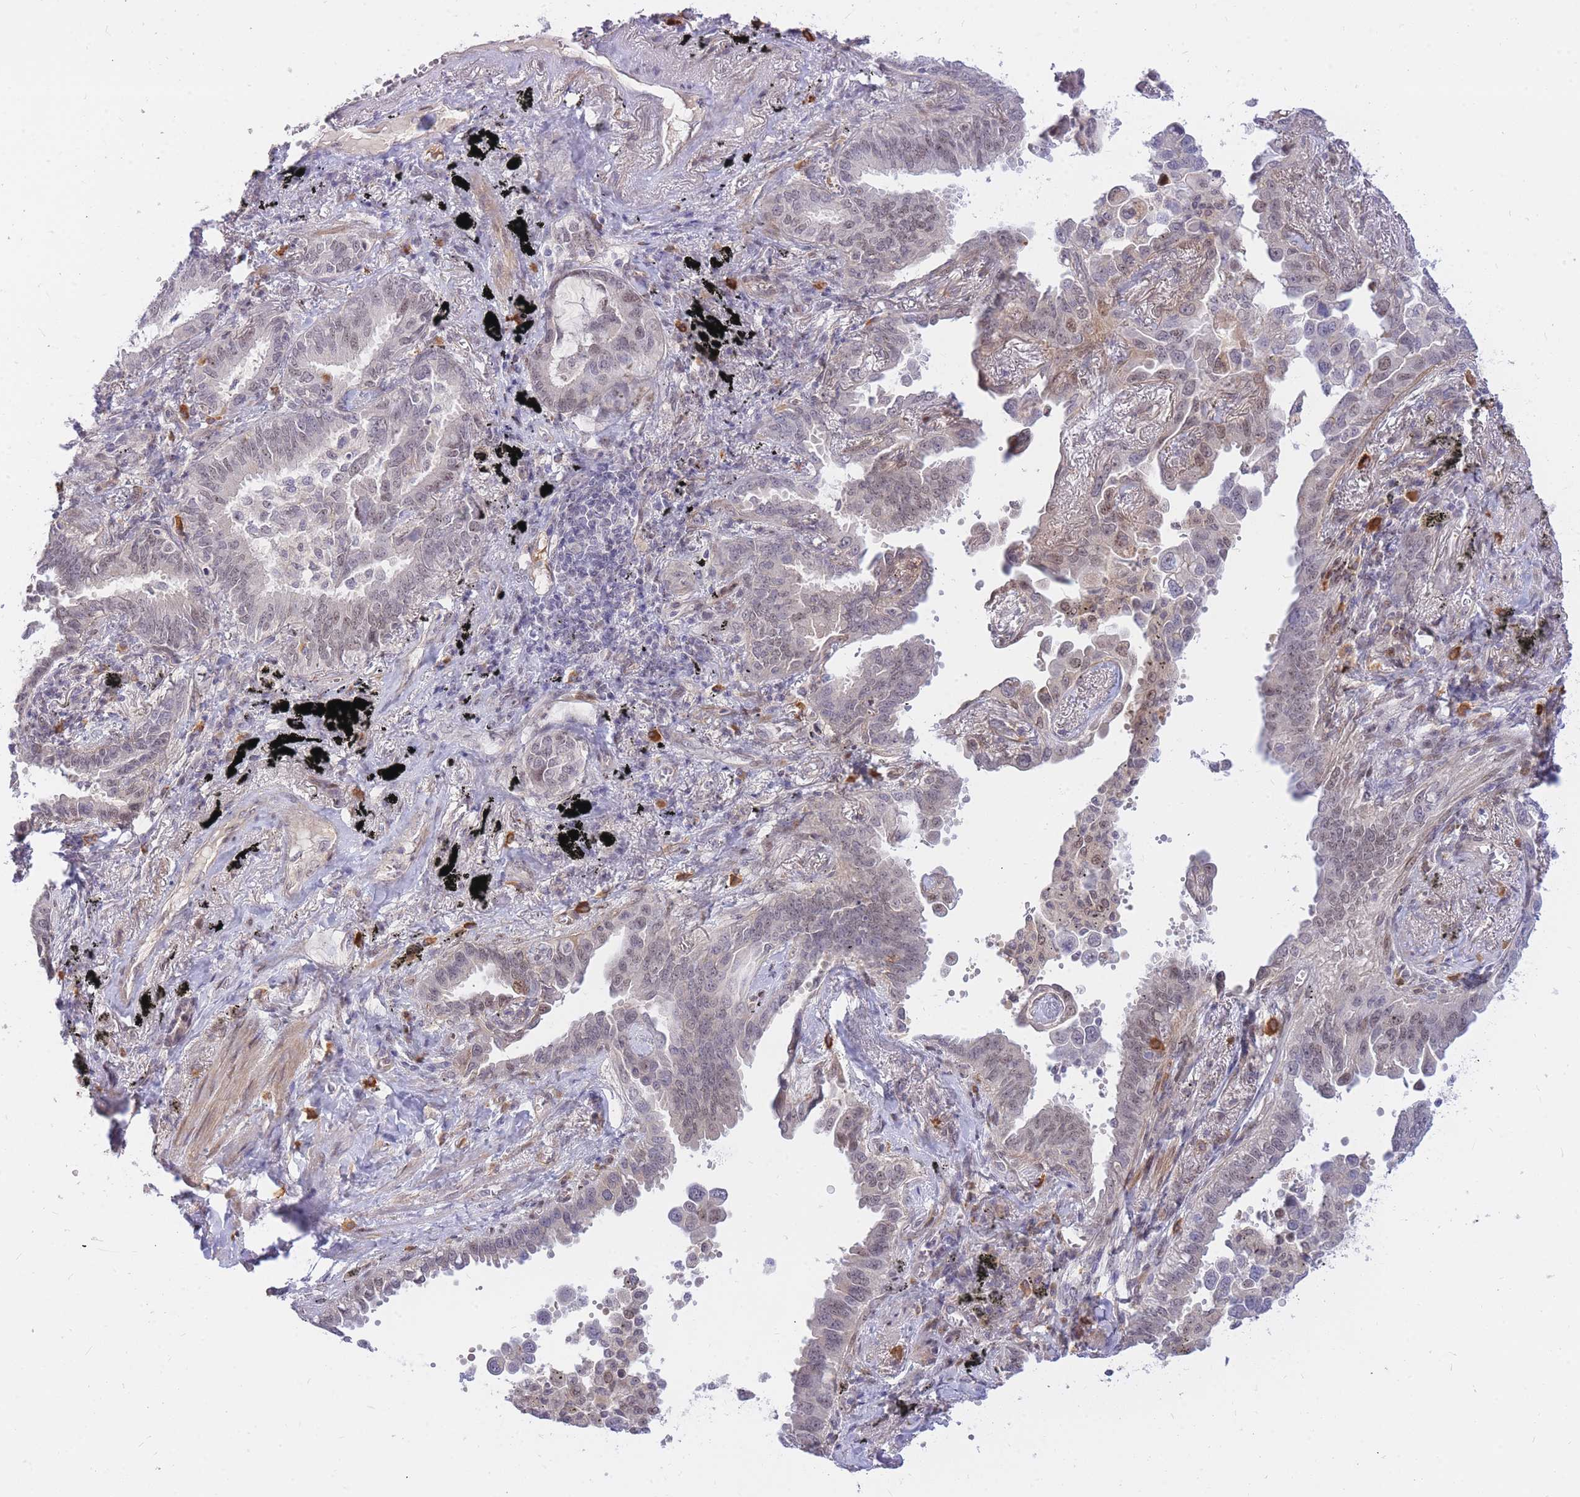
{"staining": {"intensity": "weak", "quantity": "25%-75%", "location": "nuclear"}, "tissue": "lung cancer", "cell_type": "Tumor cells", "image_type": "cancer", "snomed": [{"axis": "morphology", "description": "Adenocarcinoma, NOS"}, {"axis": "topography", "description": "Lung"}], "caption": "High-power microscopy captured an IHC micrograph of adenocarcinoma (lung), revealing weak nuclear positivity in approximately 25%-75% of tumor cells. The protein is shown in brown color, while the nuclei are stained blue.", "gene": "TLE2", "patient": {"sex": "male", "age": 67}}